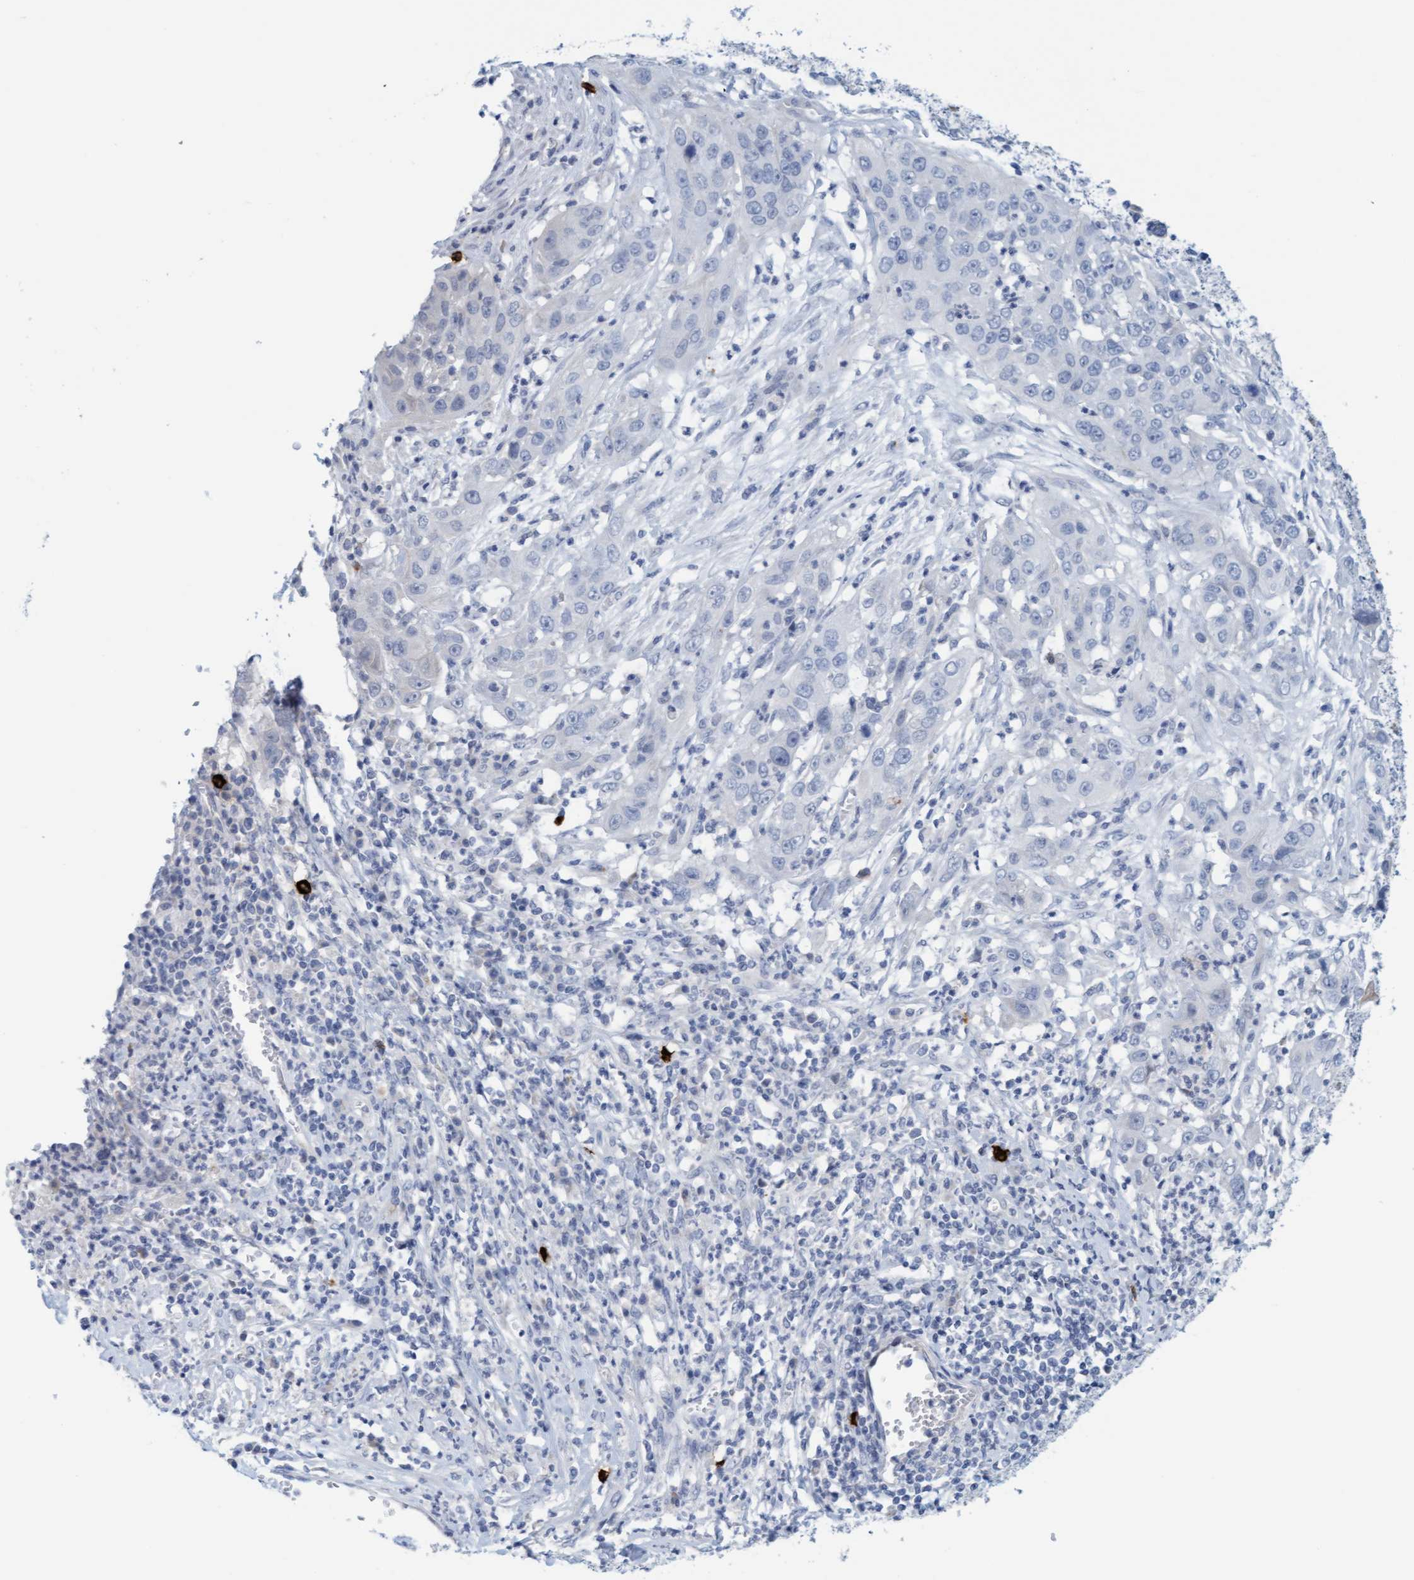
{"staining": {"intensity": "negative", "quantity": "none", "location": "none"}, "tissue": "cervical cancer", "cell_type": "Tumor cells", "image_type": "cancer", "snomed": [{"axis": "morphology", "description": "Squamous cell carcinoma, NOS"}, {"axis": "topography", "description": "Cervix"}], "caption": "Immunohistochemistry (IHC) of squamous cell carcinoma (cervical) displays no positivity in tumor cells.", "gene": "CPA3", "patient": {"sex": "female", "age": 32}}